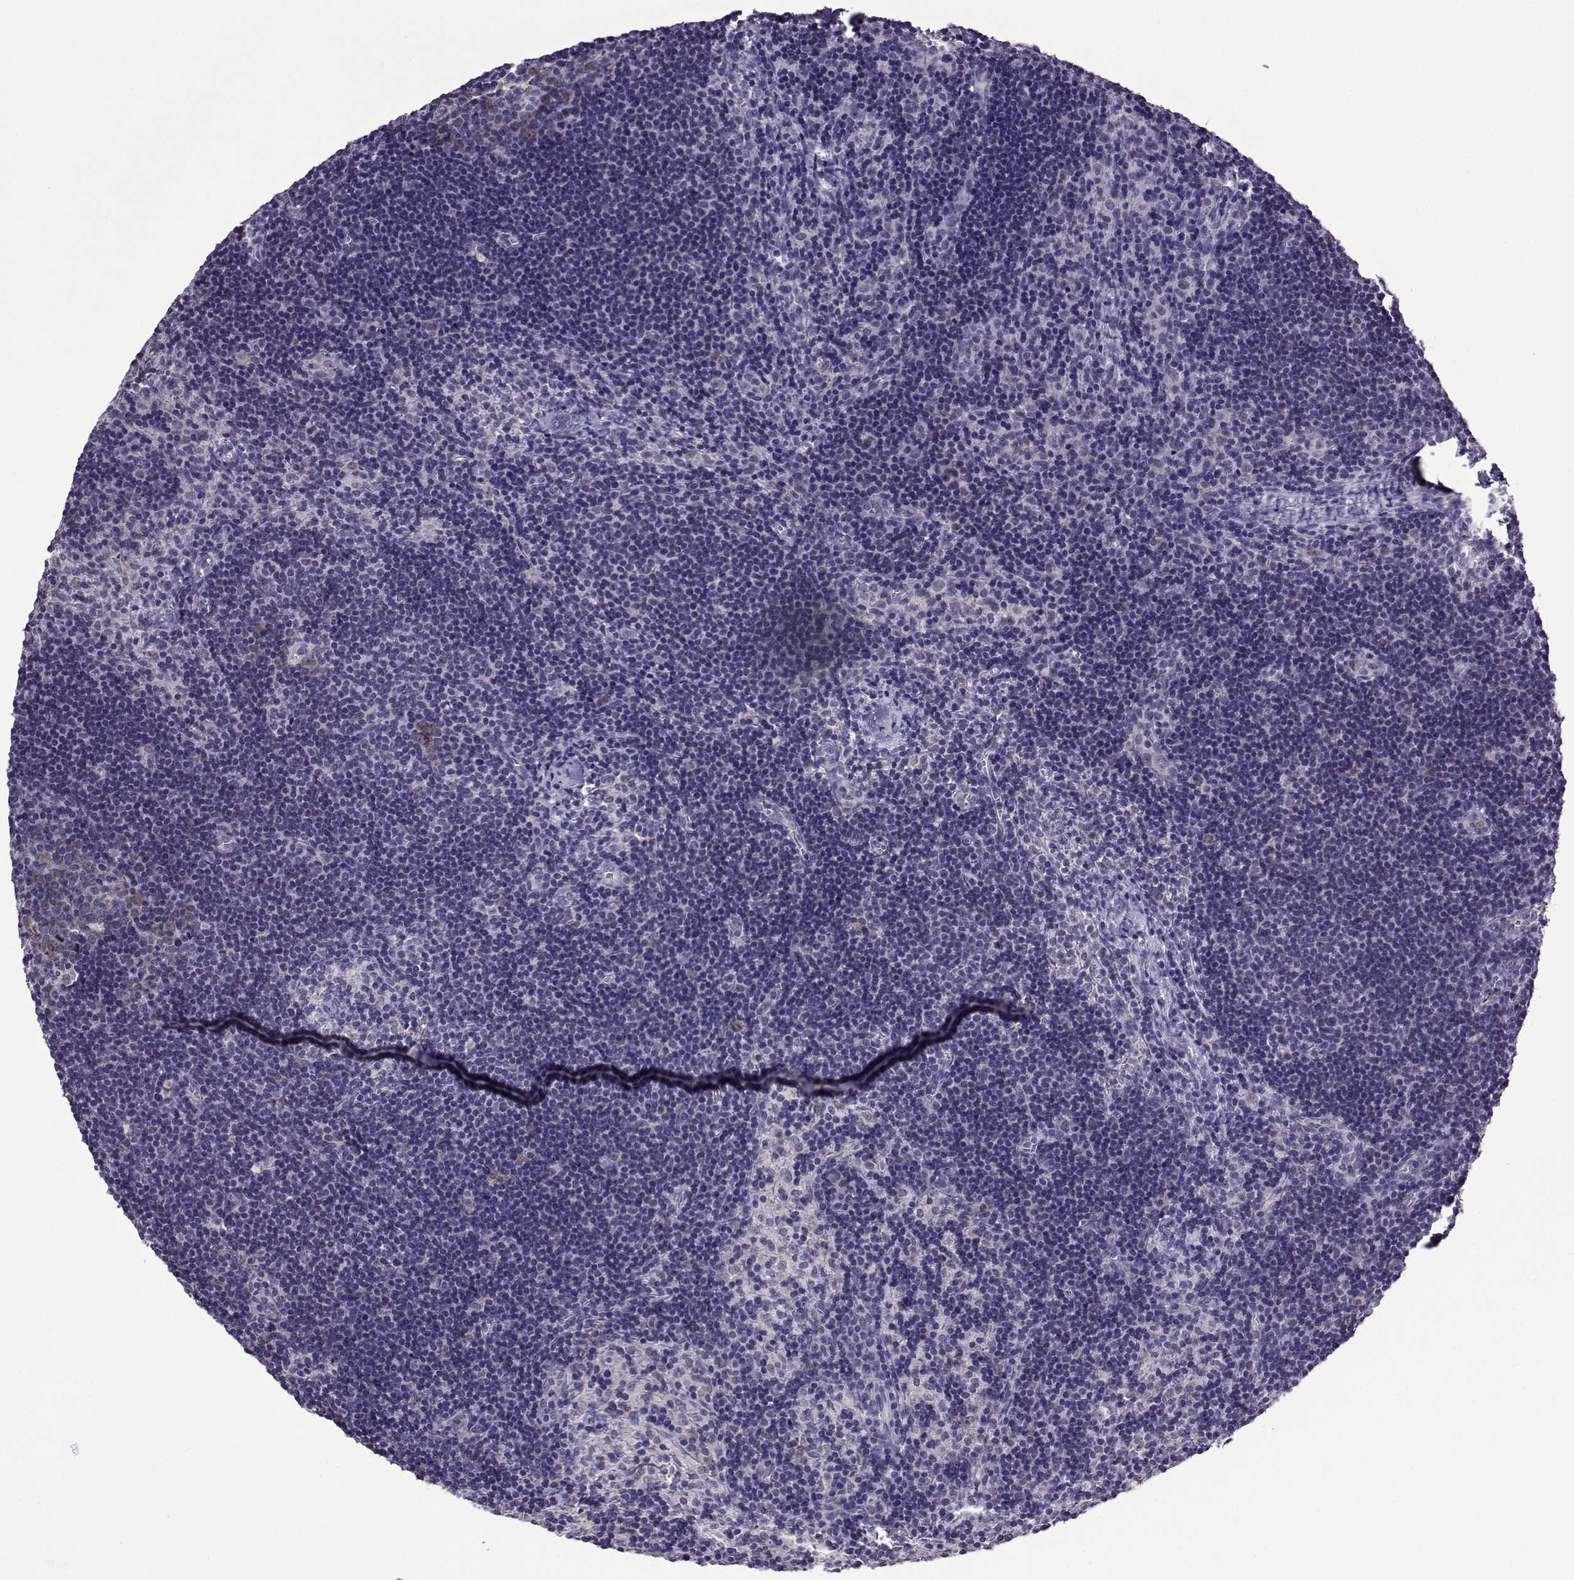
{"staining": {"intensity": "weak", "quantity": "<25%", "location": "cytoplasmic/membranous"}, "tissue": "lymph node", "cell_type": "Germinal center cells", "image_type": "normal", "snomed": [{"axis": "morphology", "description": "Normal tissue, NOS"}, {"axis": "topography", "description": "Lymph node"}], "caption": "Germinal center cells show no significant protein positivity in normal lymph node.", "gene": "DDX20", "patient": {"sex": "female", "age": 52}}